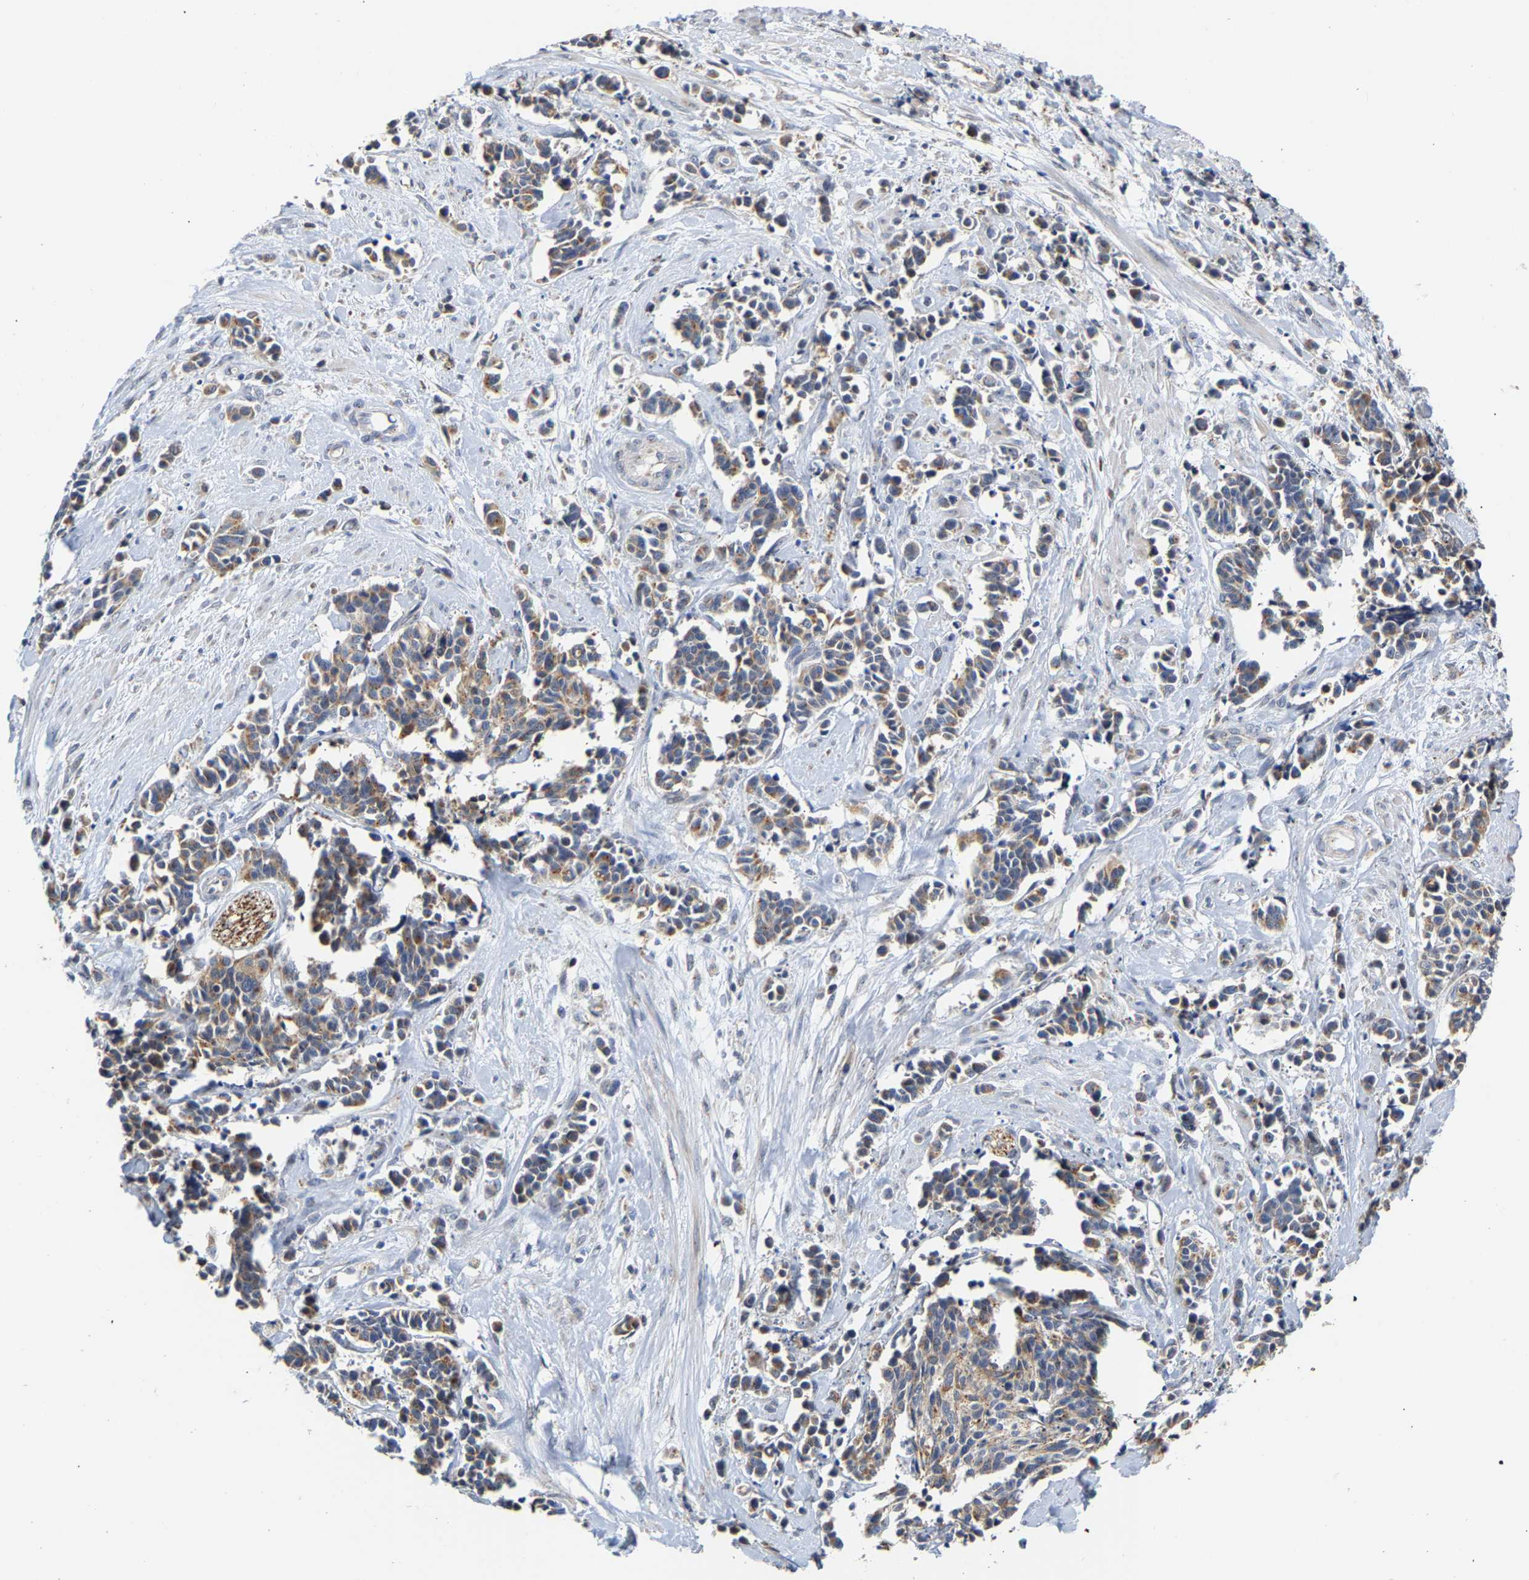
{"staining": {"intensity": "weak", "quantity": ">75%", "location": "cytoplasmic/membranous"}, "tissue": "cervical cancer", "cell_type": "Tumor cells", "image_type": "cancer", "snomed": [{"axis": "morphology", "description": "Squamous cell carcinoma, NOS"}, {"axis": "topography", "description": "Cervix"}], "caption": "About >75% of tumor cells in squamous cell carcinoma (cervical) demonstrate weak cytoplasmic/membranous protein expression as visualized by brown immunohistochemical staining.", "gene": "PCNT", "patient": {"sex": "female", "age": 35}}